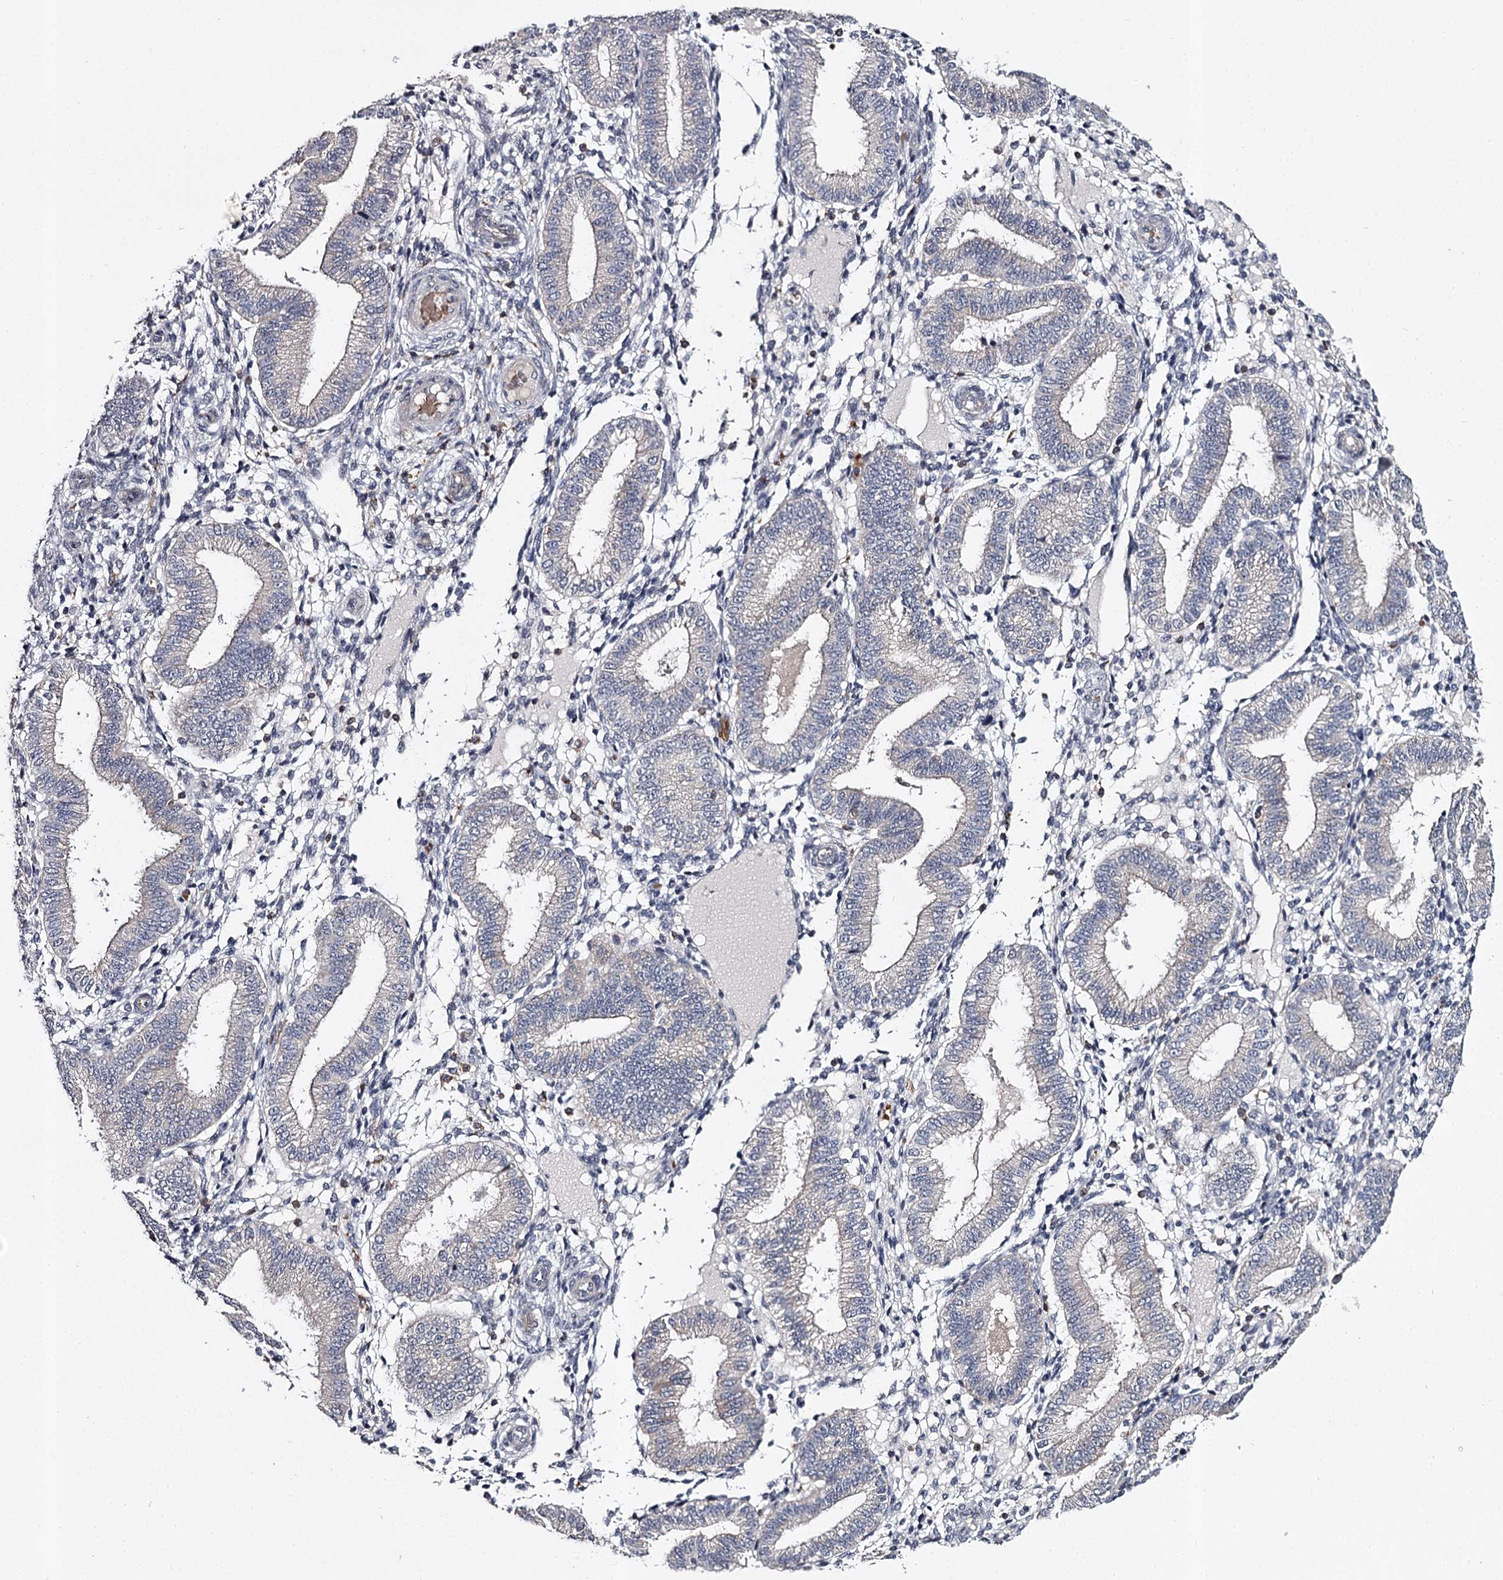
{"staining": {"intensity": "negative", "quantity": "none", "location": "none"}, "tissue": "endometrium", "cell_type": "Cells in endometrial stroma", "image_type": "normal", "snomed": [{"axis": "morphology", "description": "Normal tissue, NOS"}, {"axis": "topography", "description": "Endometrium"}], "caption": "High magnification brightfield microscopy of unremarkable endometrium stained with DAB (brown) and counterstained with hematoxylin (blue): cells in endometrial stroma show no significant positivity. (DAB immunohistochemistry, high magnification).", "gene": "RASSF6", "patient": {"sex": "female", "age": 39}}